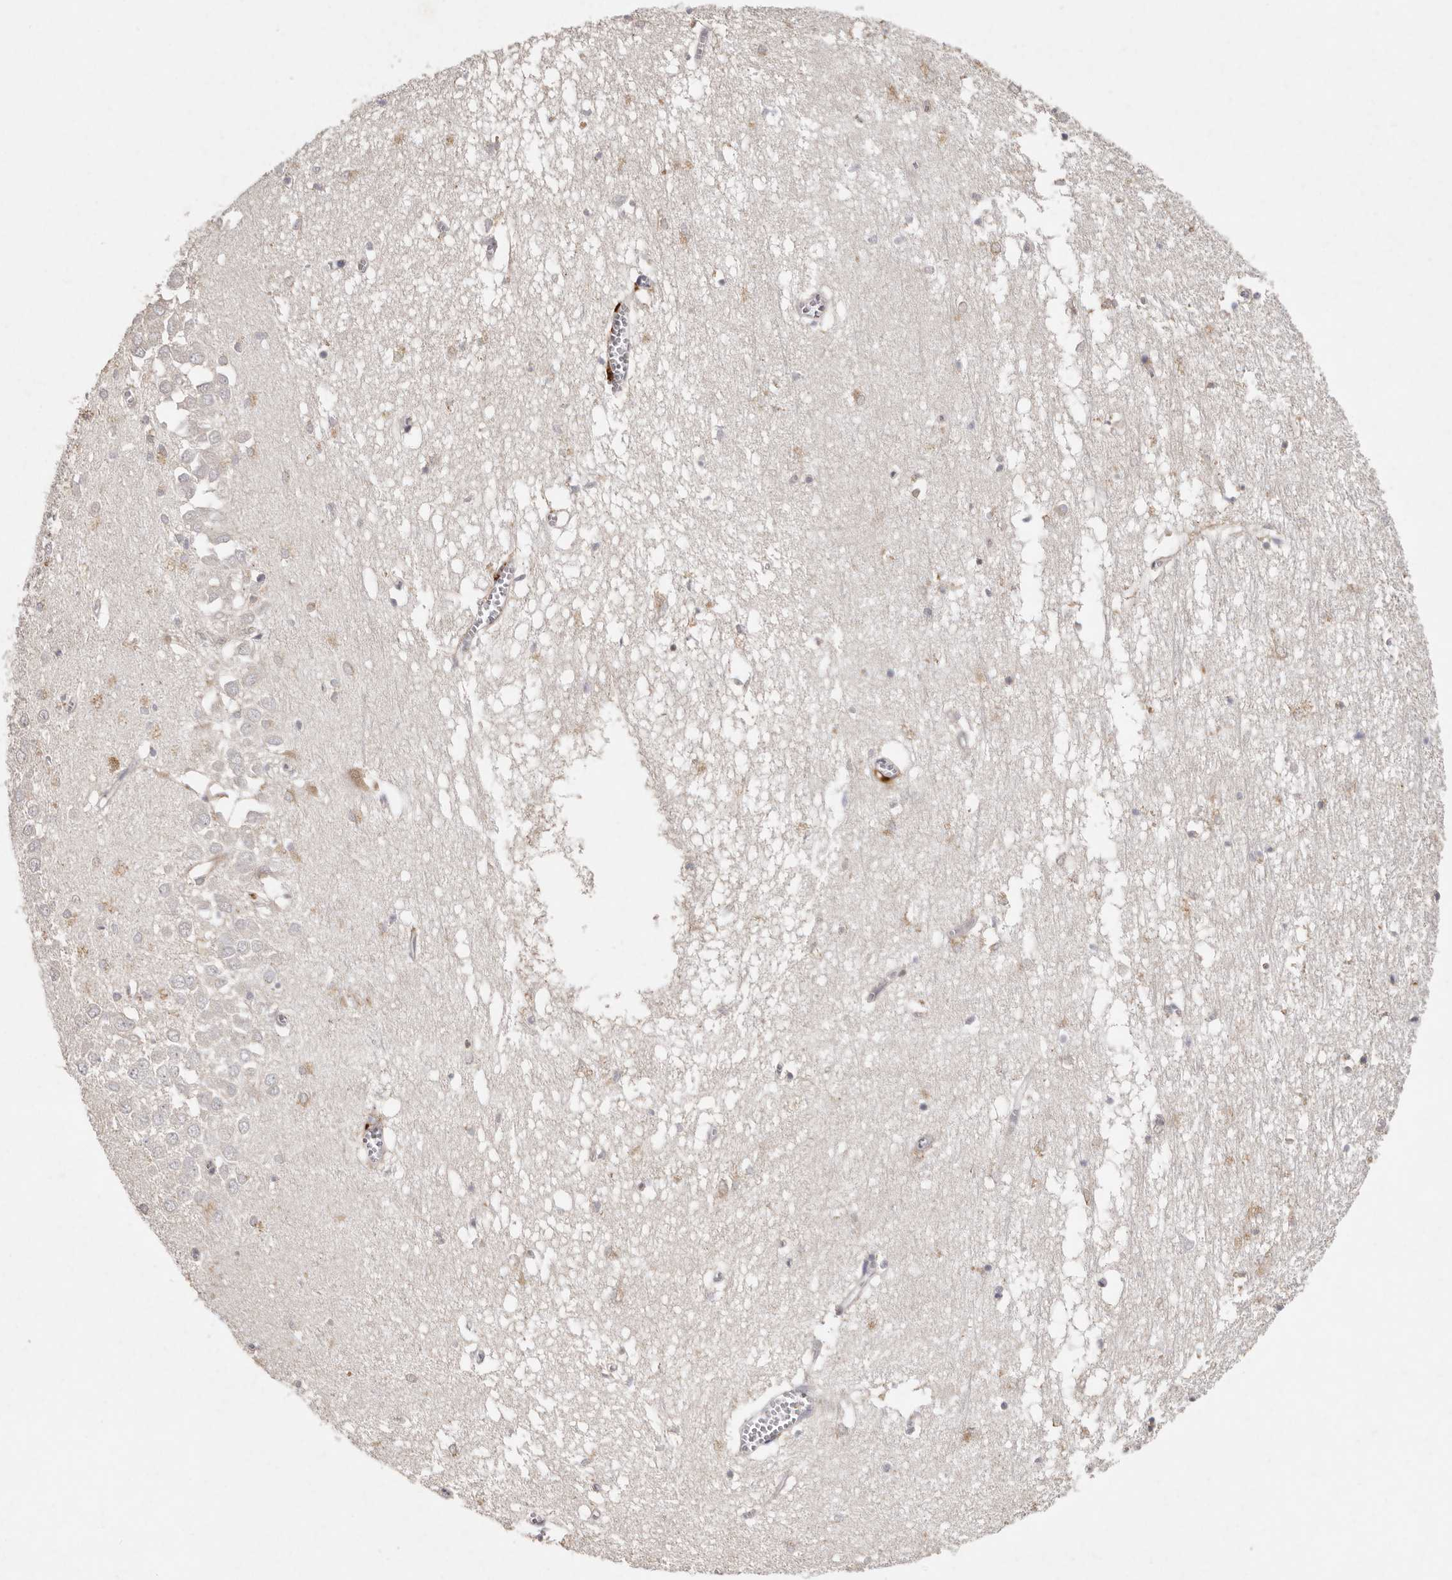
{"staining": {"intensity": "weak", "quantity": "<25%", "location": "cytoplasmic/membranous"}, "tissue": "hippocampus", "cell_type": "Glial cells", "image_type": "normal", "snomed": [{"axis": "morphology", "description": "Normal tissue, NOS"}, {"axis": "topography", "description": "Hippocampus"}], "caption": "Glial cells show no significant staining in unremarkable hippocampus.", "gene": "FAM185A", "patient": {"sex": "male", "age": 70}}